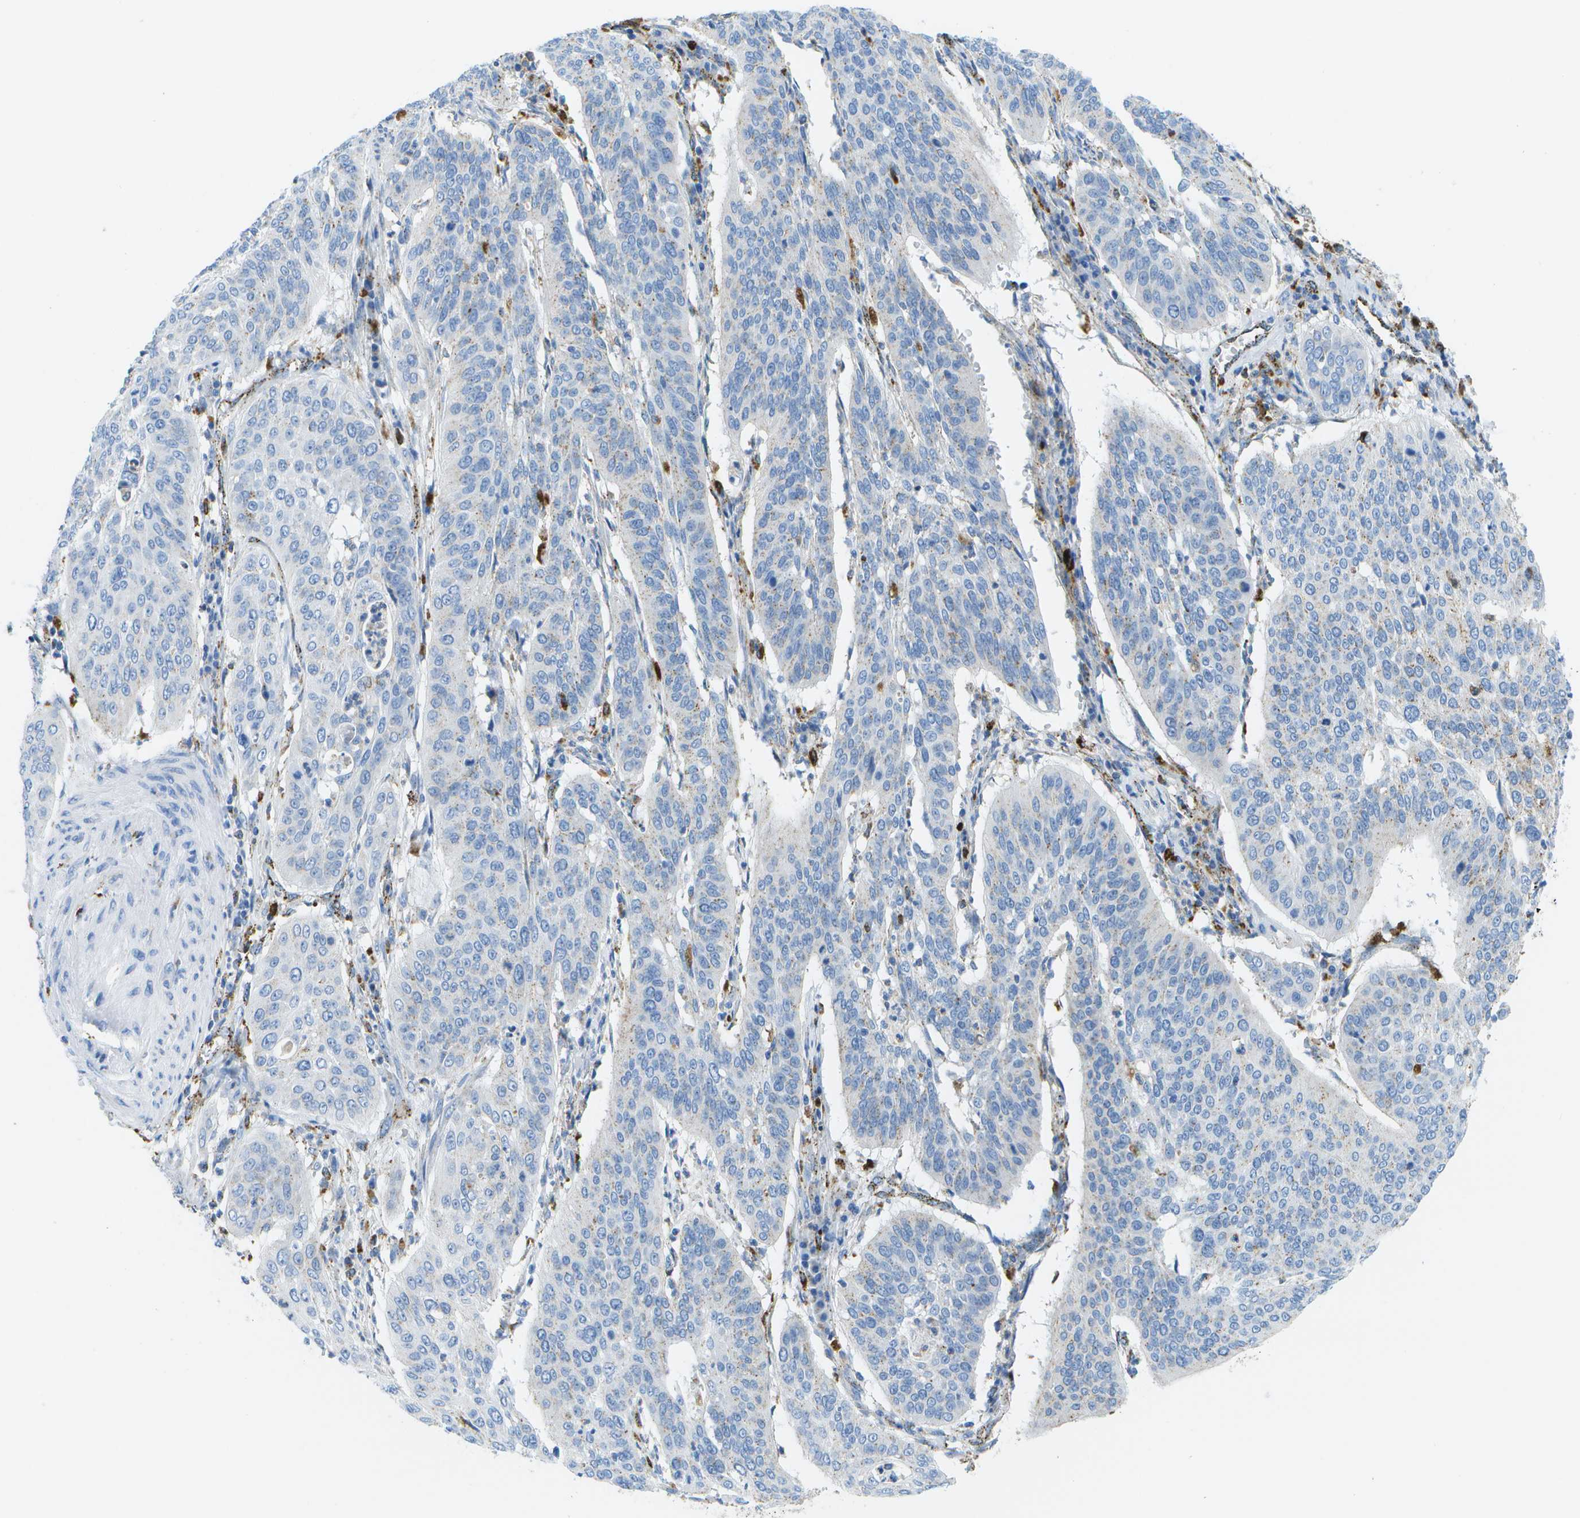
{"staining": {"intensity": "negative", "quantity": "none", "location": "none"}, "tissue": "cervical cancer", "cell_type": "Tumor cells", "image_type": "cancer", "snomed": [{"axis": "morphology", "description": "Normal tissue, NOS"}, {"axis": "morphology", "description": "Squamous cell carcinoma, NOS"}, {"axis": "topography", "description": "Cervix"}], "caption": "Immunohistochemistry (IHC) of human squamous cell carcinoma (cervical) displays no positivity in tumor cells.", "gene": "PRCP", "patient": {"sex": "female", "age": 39}}